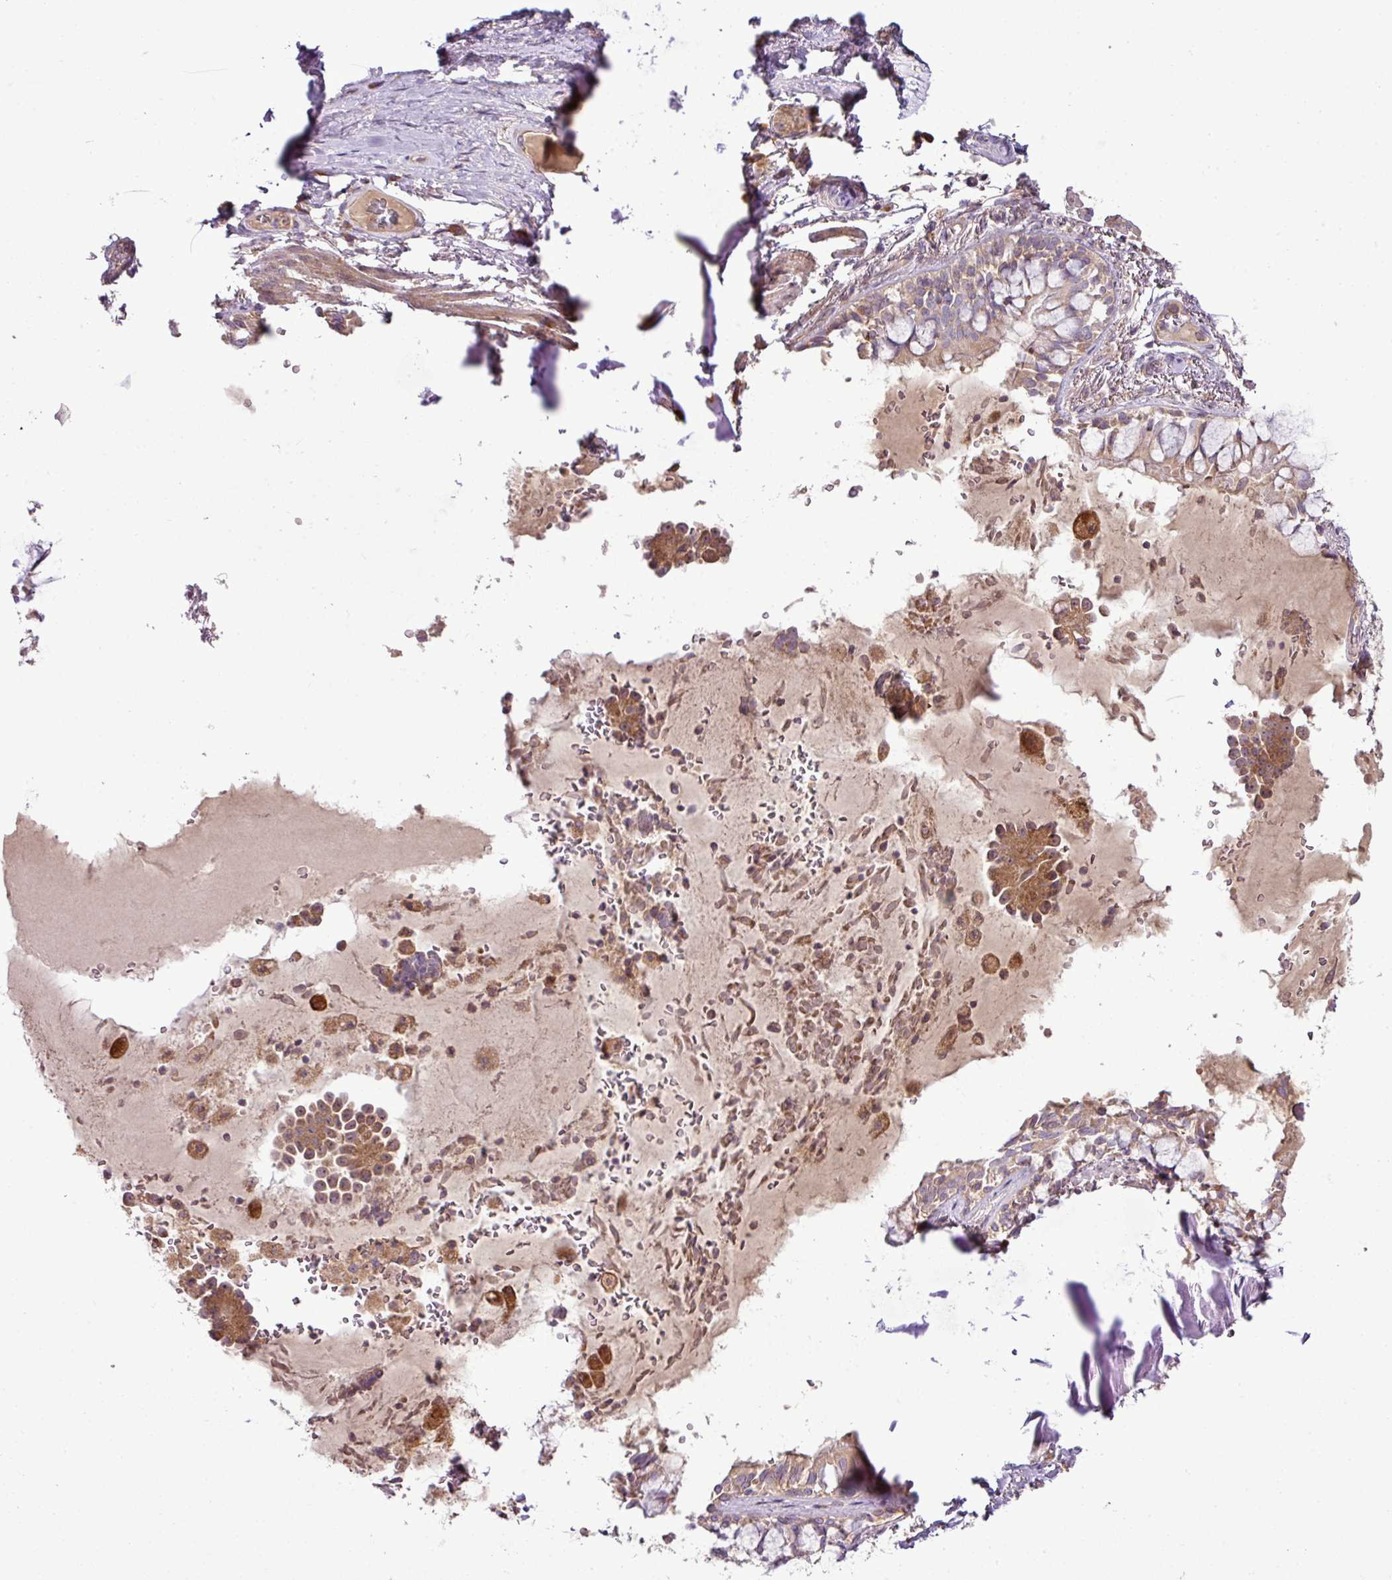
{"staining": {"intensity": "negative", "quantity": "none", "location": "none"}, "tissue": "soft tissue", "cell_type": "Fibroblasts", "image_type": "normal", "snomed": [{"axis": "morphology", "description": "Normal tissue, NOS"}, {"axis": "topography", "description": "Bronchus"}], "caption": "Immunohistochemistry micrograph of benign soft tissue: human soft tissue stained with DAB displays no significant protein positivity in fibroblasts.", "gene": "COX18", "patient": {"sex": "male", "age": 70}}